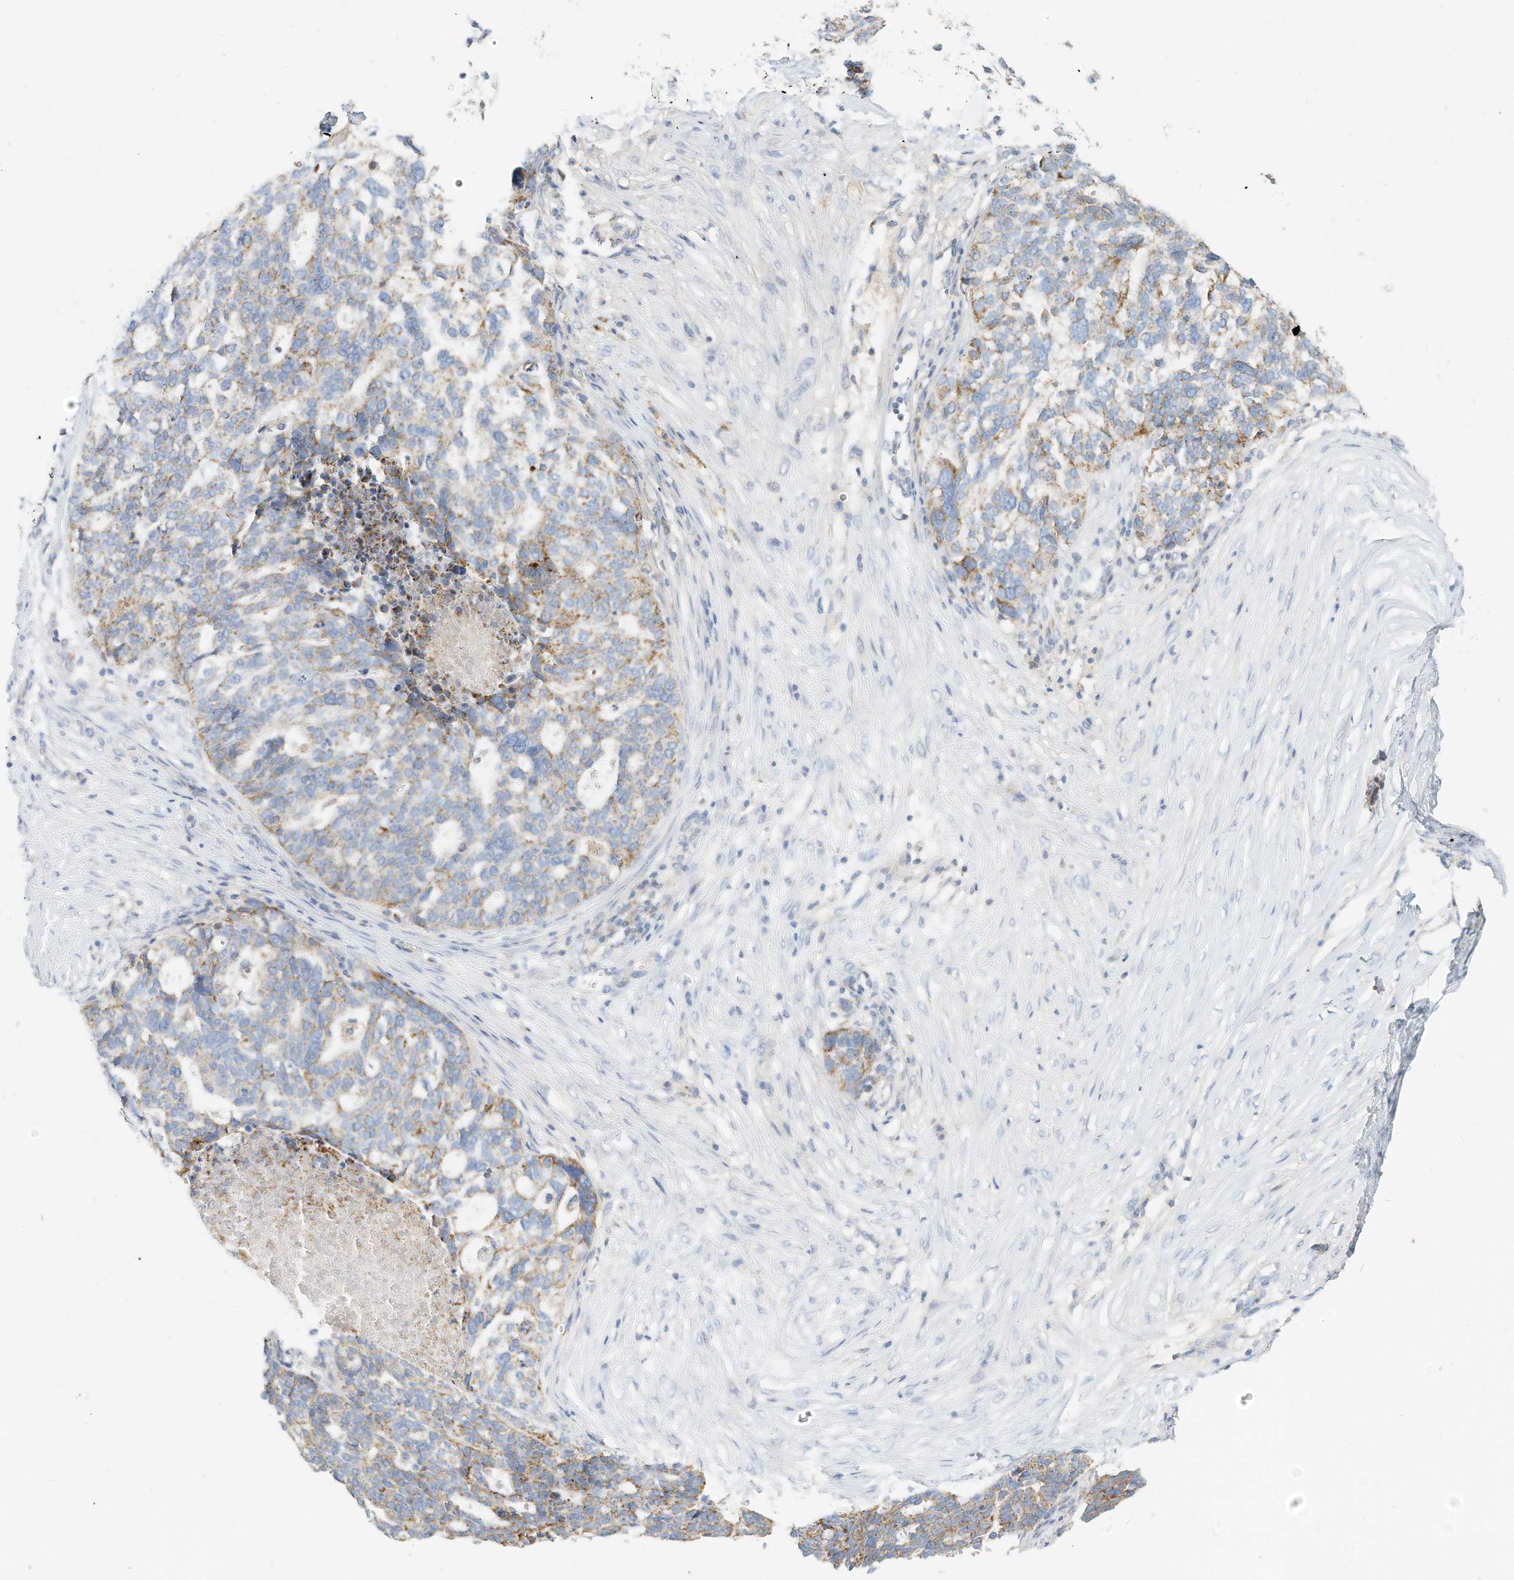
{"staining": {"intensity": "weak", "quantity": "25%-75%", "location": "cytoplasmic/membranous"}, "tissue": "ovarian cancer", "cell_type": "Tumor cells", "image_type": "cancer", "snomed": [{"axis": "morphology", "description": "Cystadenocarcinoma, serous, NOS"}, {"axis": "topography", "description": "Ovary"}], "caption": "Immunohistochemistry (IHC) (DAB (3,3'-diaminobenzidine)) staining of human ovarian cancer displays weak cytoplasmic/membranous protein staining in about 25%-75% of tumor cells.", "gene": "RHOH", "patient": {"sex": "female", "age": 59}}